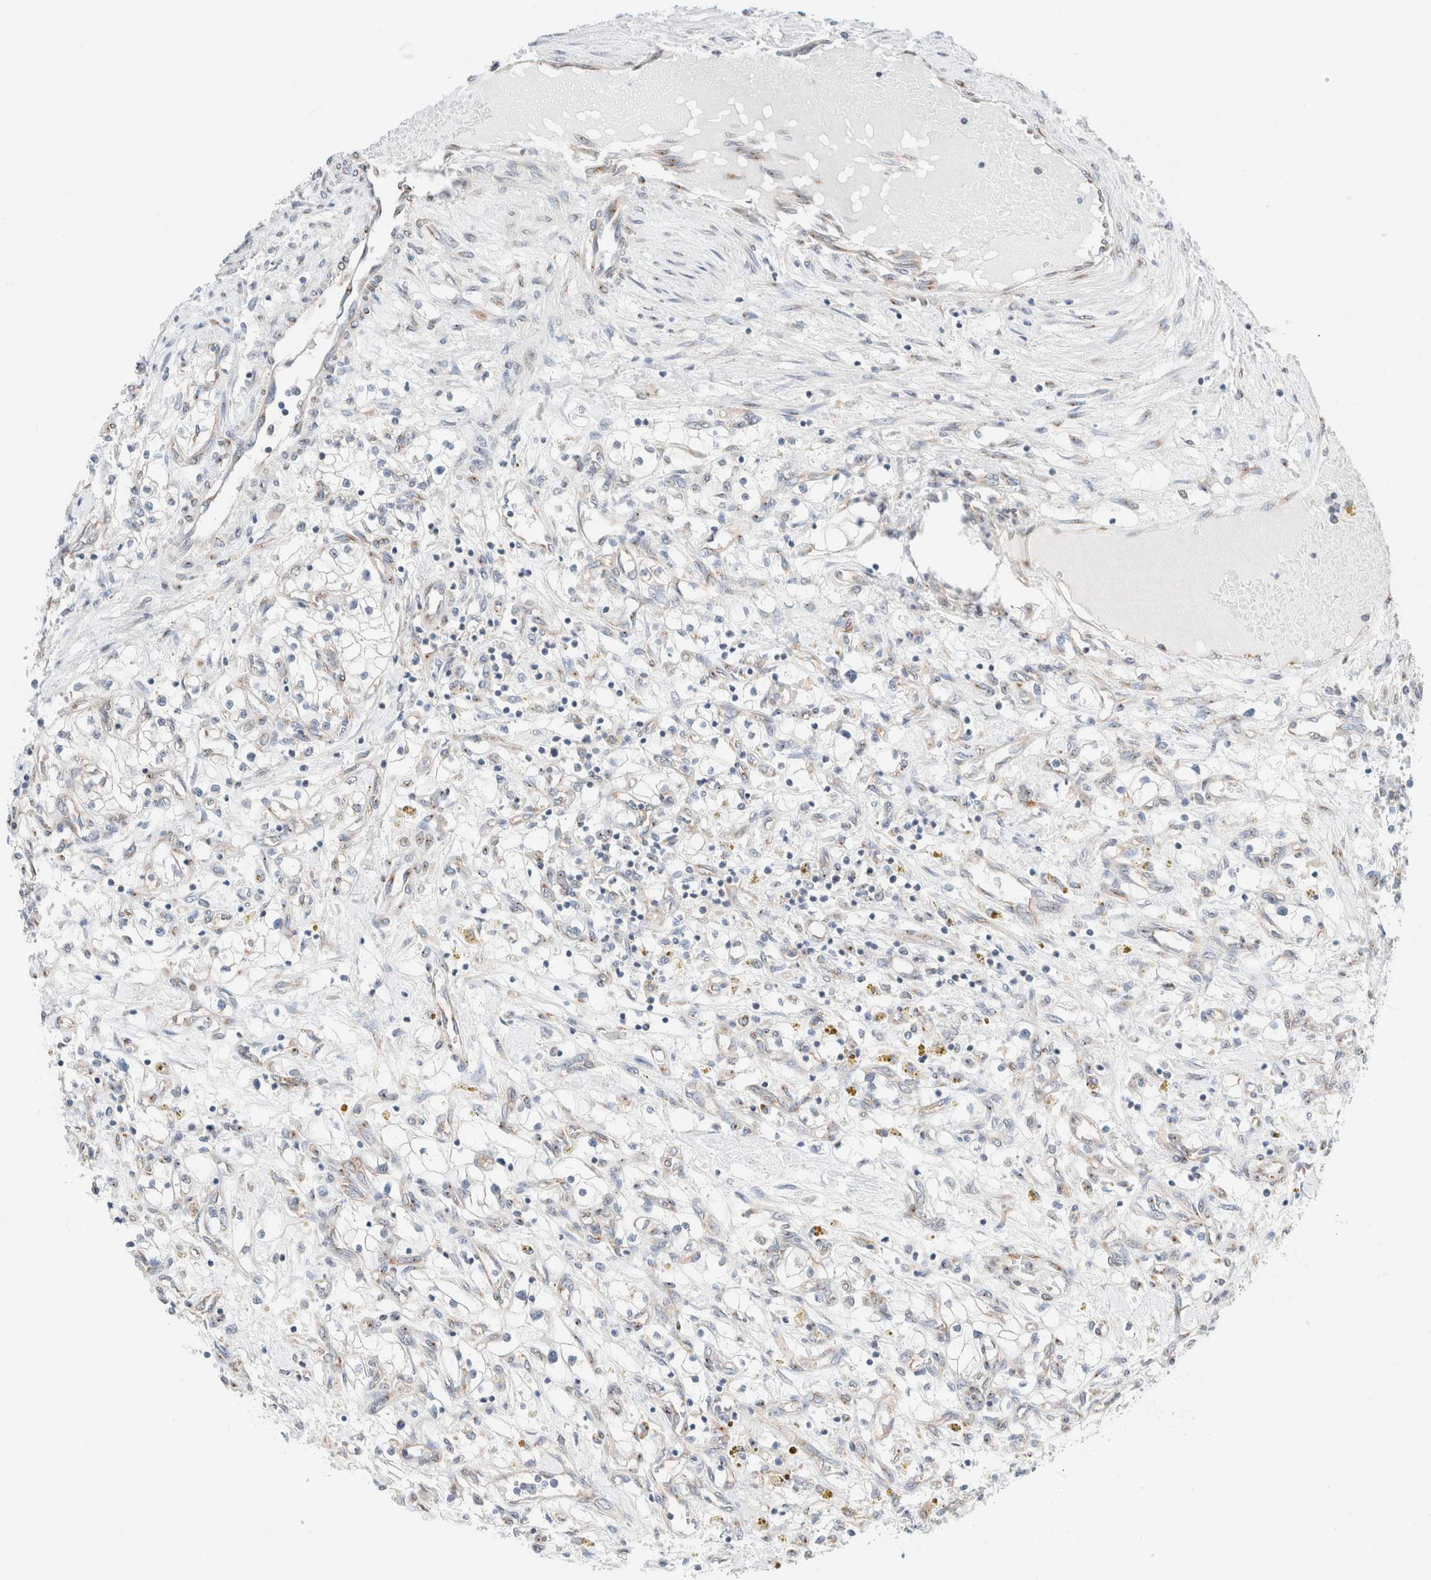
{"staining": {"intensity": "negative", "quantity": "none", "location": "none"}, "tissue": "renal cancer", "cell_type": "Tumor cells", "image_type": "cancer", "snomed": [{"axis": "morphology", "description": "Adenocarcinoma, NOS"}, {"axis": "topography", "description": "Kidney"}], "caption": "High power microscopy histopathology image of an immunohistochemistry image of renal cancer (adenocarcinoma), revealing no significant expression in tumor cells.", "gene": "CASC3", "patient": {"sex": "male", "age": 68}}